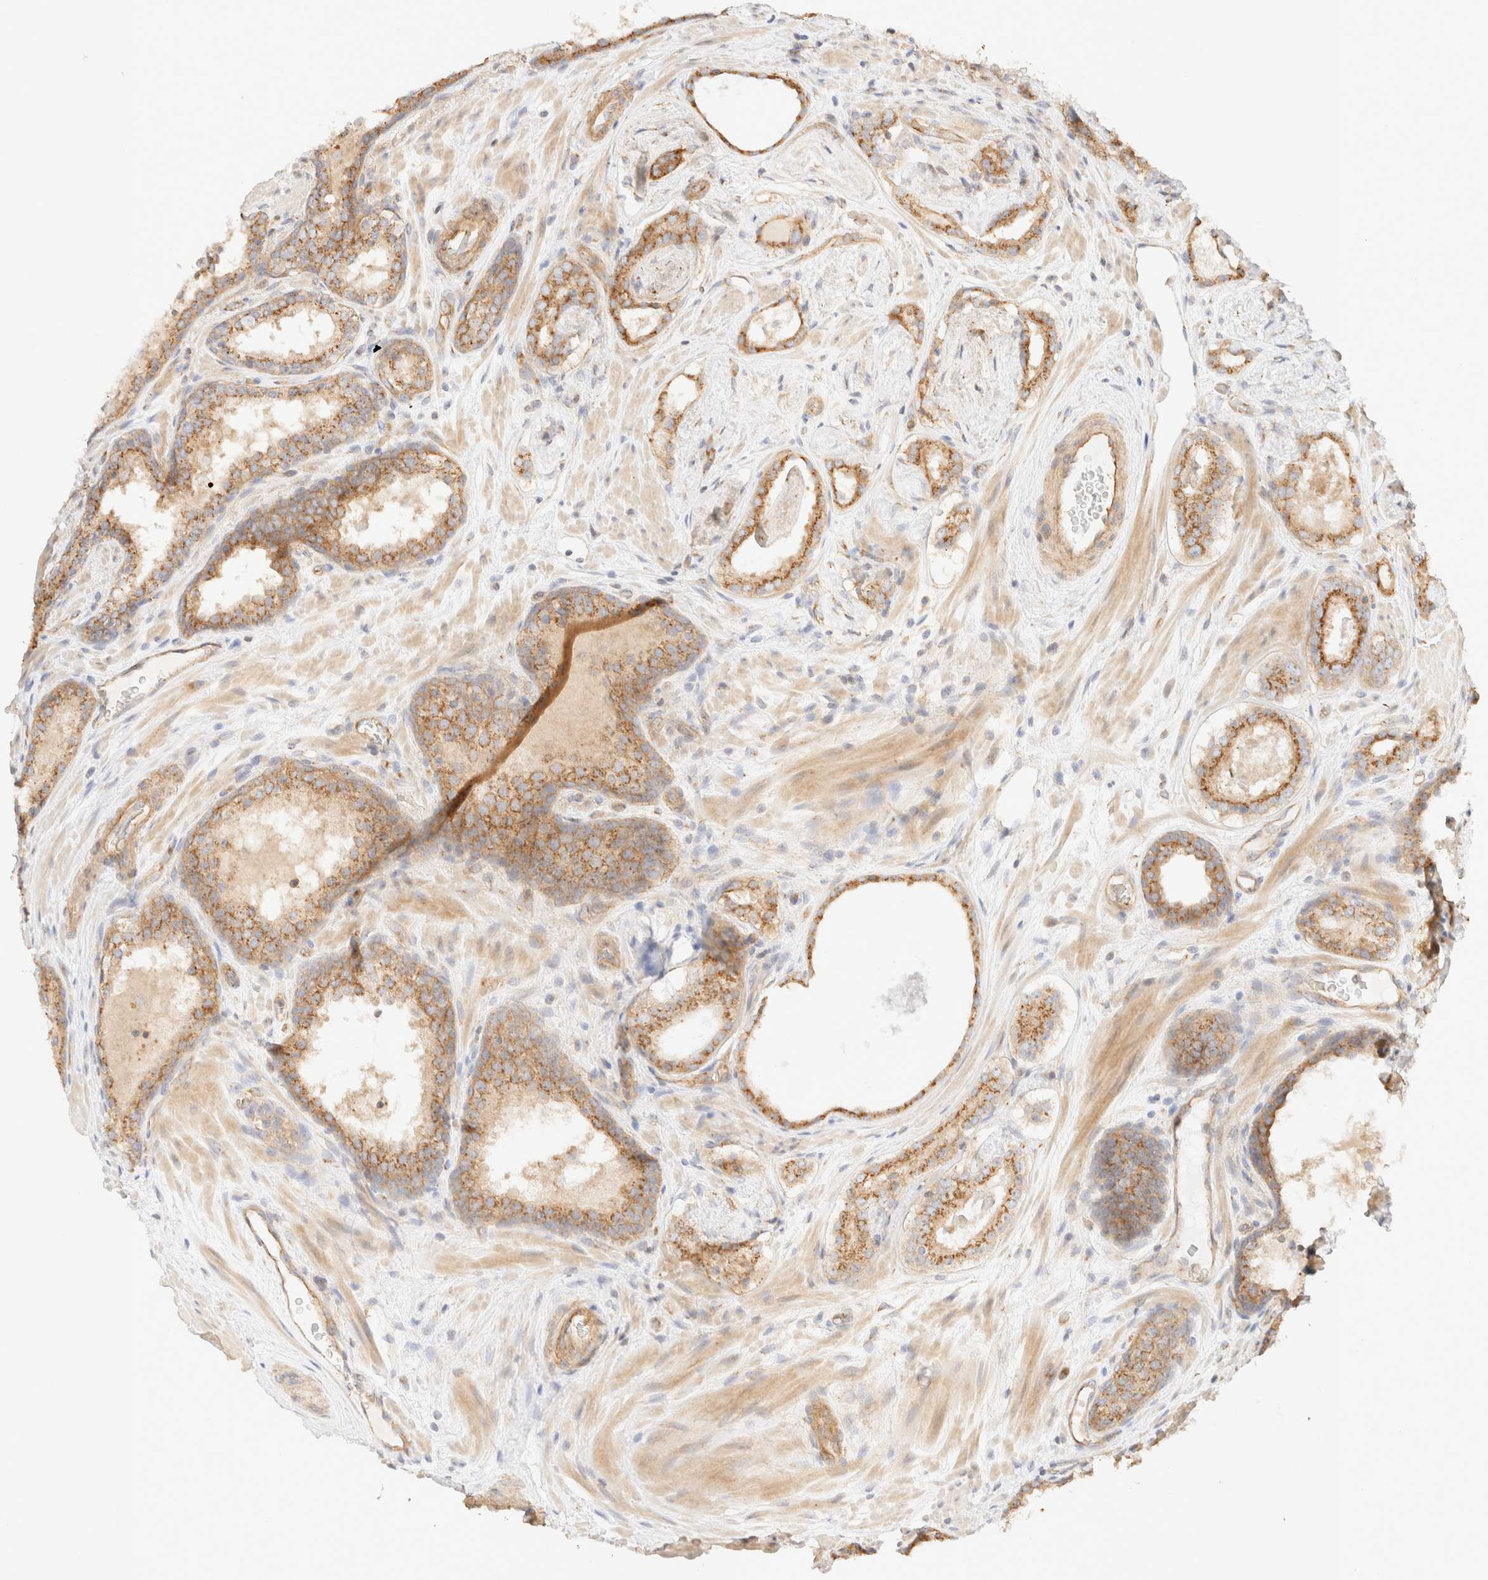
{"staining": {"intensity": "moderate", "quantity": ">75%", "location": "cytoplasmic/membranous"}, "tissue": "prostate cancer", "cell_type": "Tumor cells", "image_type": "cancer", "snomed": [{"axis": "morphology", "description": "Adenocarcinoma, High grade"}, {"axis": "topography", "description": "Prostate"}], "caption": "Immunohistochemistry (IHC) image of neoplastic tissue: prostate high-grade adenocarcinoma stained using IHC displays medium levels of moderate protein expression localized specifically in the cytoplasmic/membranous of tumor cells, appearing as a cytoplasmic/membranous brown color.", "gene": "MYO10", "patient": {"sex": "male", "age": 56}}